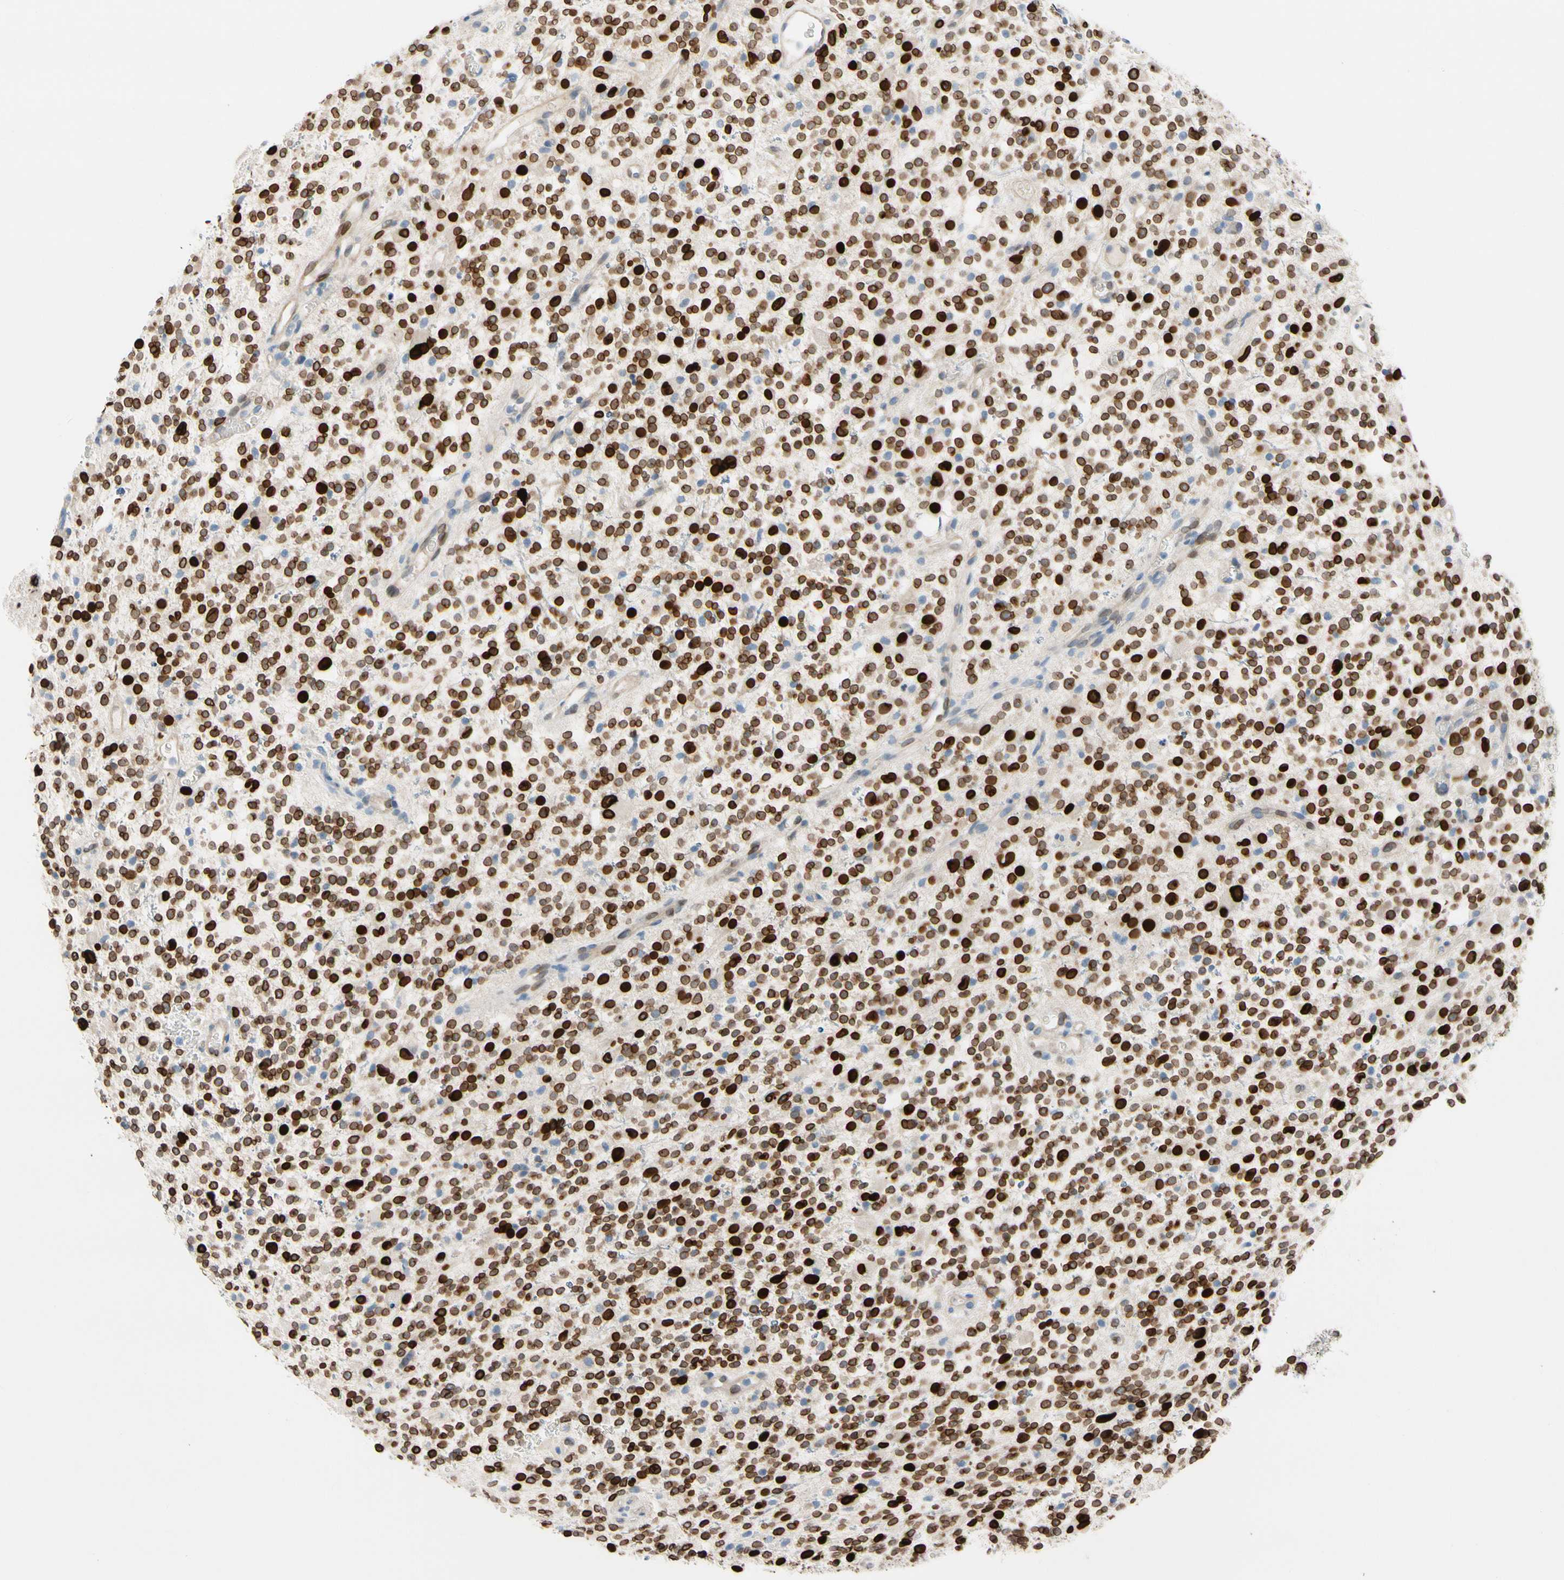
{"staining": {"intensity": "strong", "quantity": ">75%", "location": "cytoplasmic/membranous,nuclear"}, "tissue": "glioma", "cell_type": "Tumor cells", "image_type": "cancer", "snomed": [{"axis": "morphology", "description": "Glioma, malignant, High grade"}, {"axis": "topography", "description": "Brain"}], "caption": "Immunohistochemical staining of human malignant high-grade glioma demonstrates high levels of strong cytoplasmic/membranous and nuclear protein expression in about >75% of tumor cells.", "gene": "ZNF132", "patient": {"sex": "male", "age": 48}}